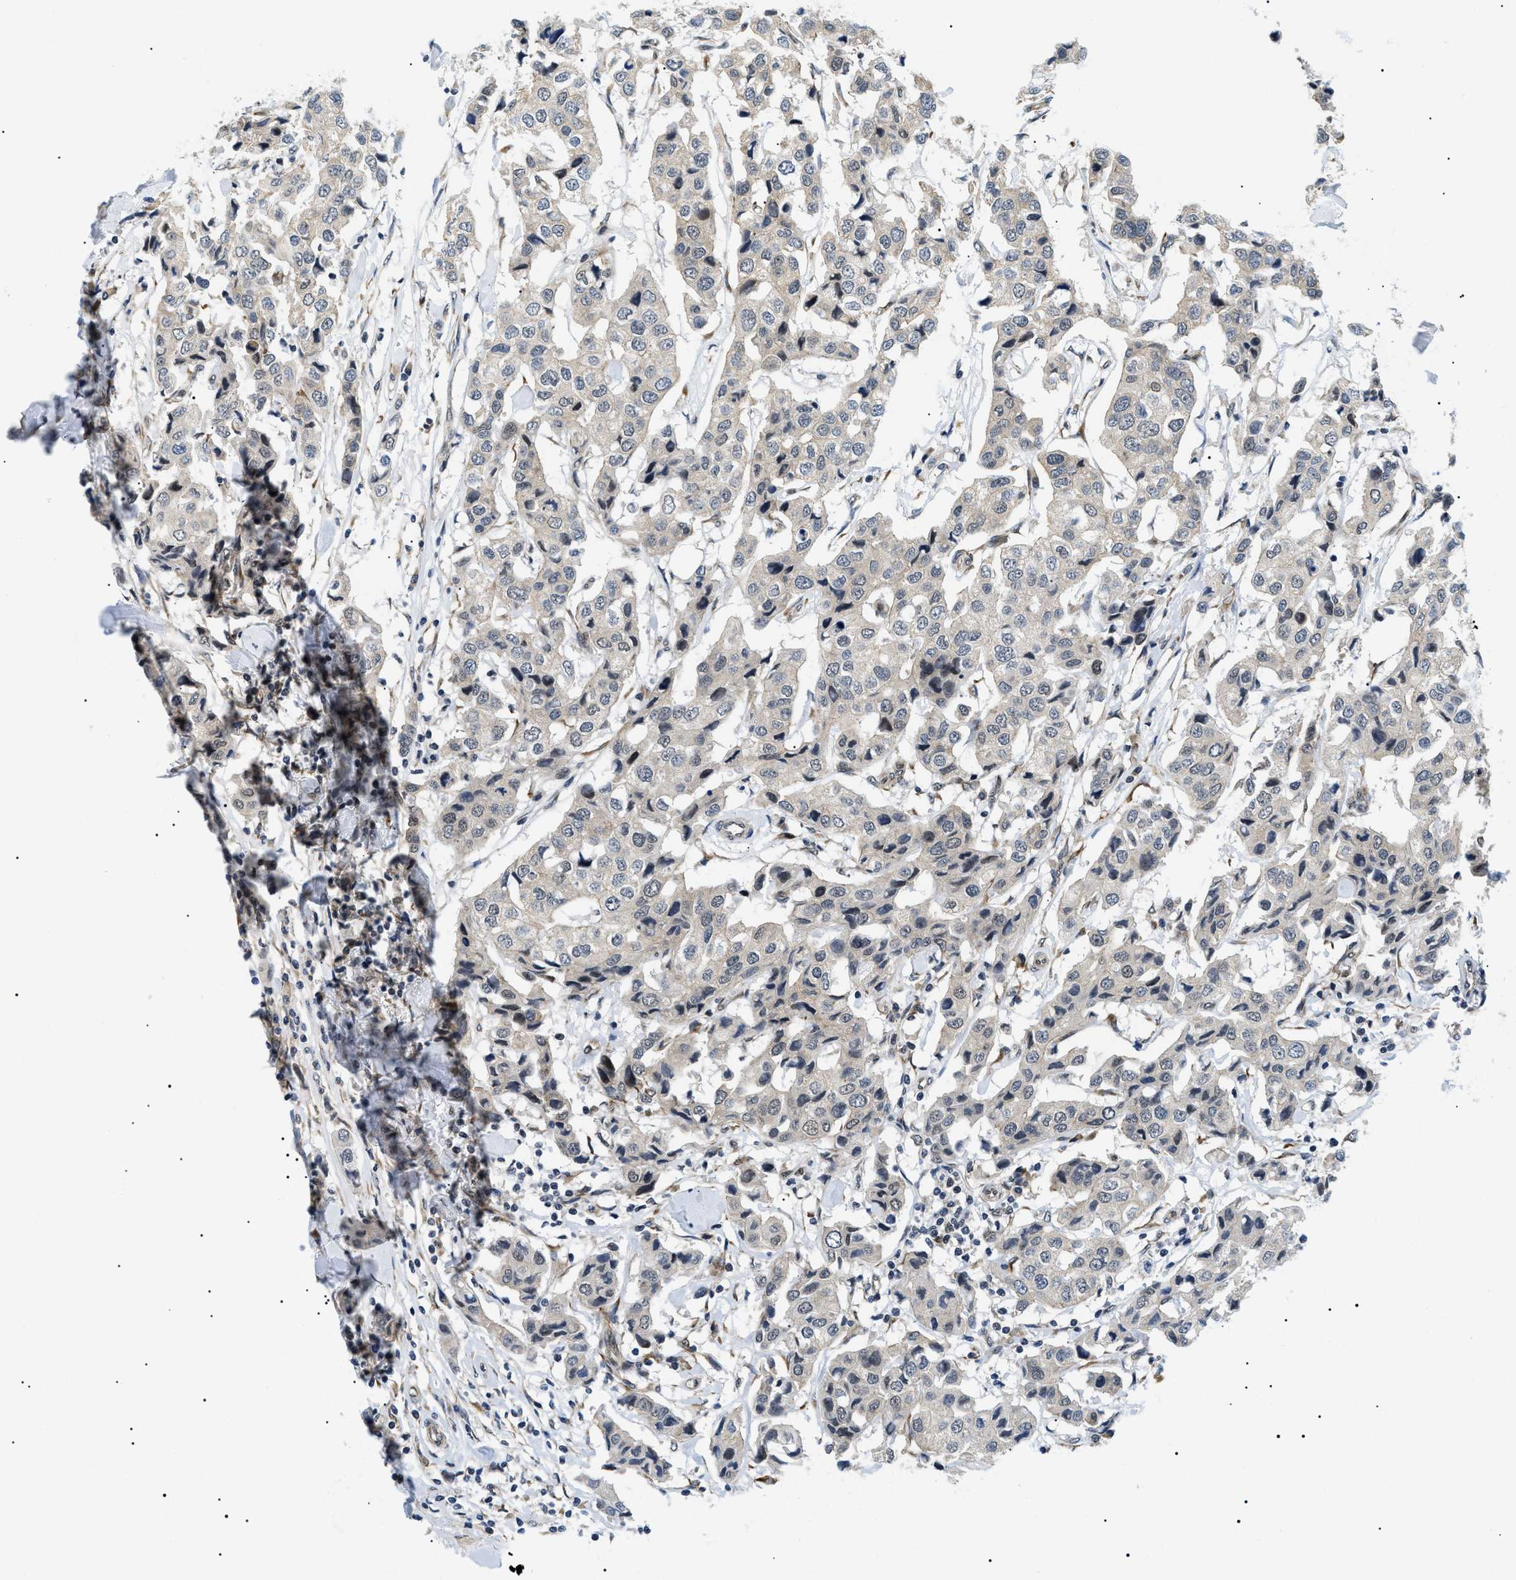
{"staining": {"intensity": "weak", "quantity": "<25%", "location": "cytoplasmic/membranous"}, "tissue": "breast cancer", "cell_type": "Tumor cells", "image_type": "cancer", "snomed": [{"axis": "morphology", "description": "Duct carcinoma"}, {"axis": "topography", "description": "Breast"}], "caption": "Immunohistochemistry (IHC) photomicrograph of neoplastic tissue: human breast cancer stained with DAB demonstrates no significant protein expression in tumor cells. The staining is performed using DAB brown chromogen with nuclei counter-stained in using hematoxylin.", "gene": "CWC25", "patient": {"sex": "female", "age": 80}}